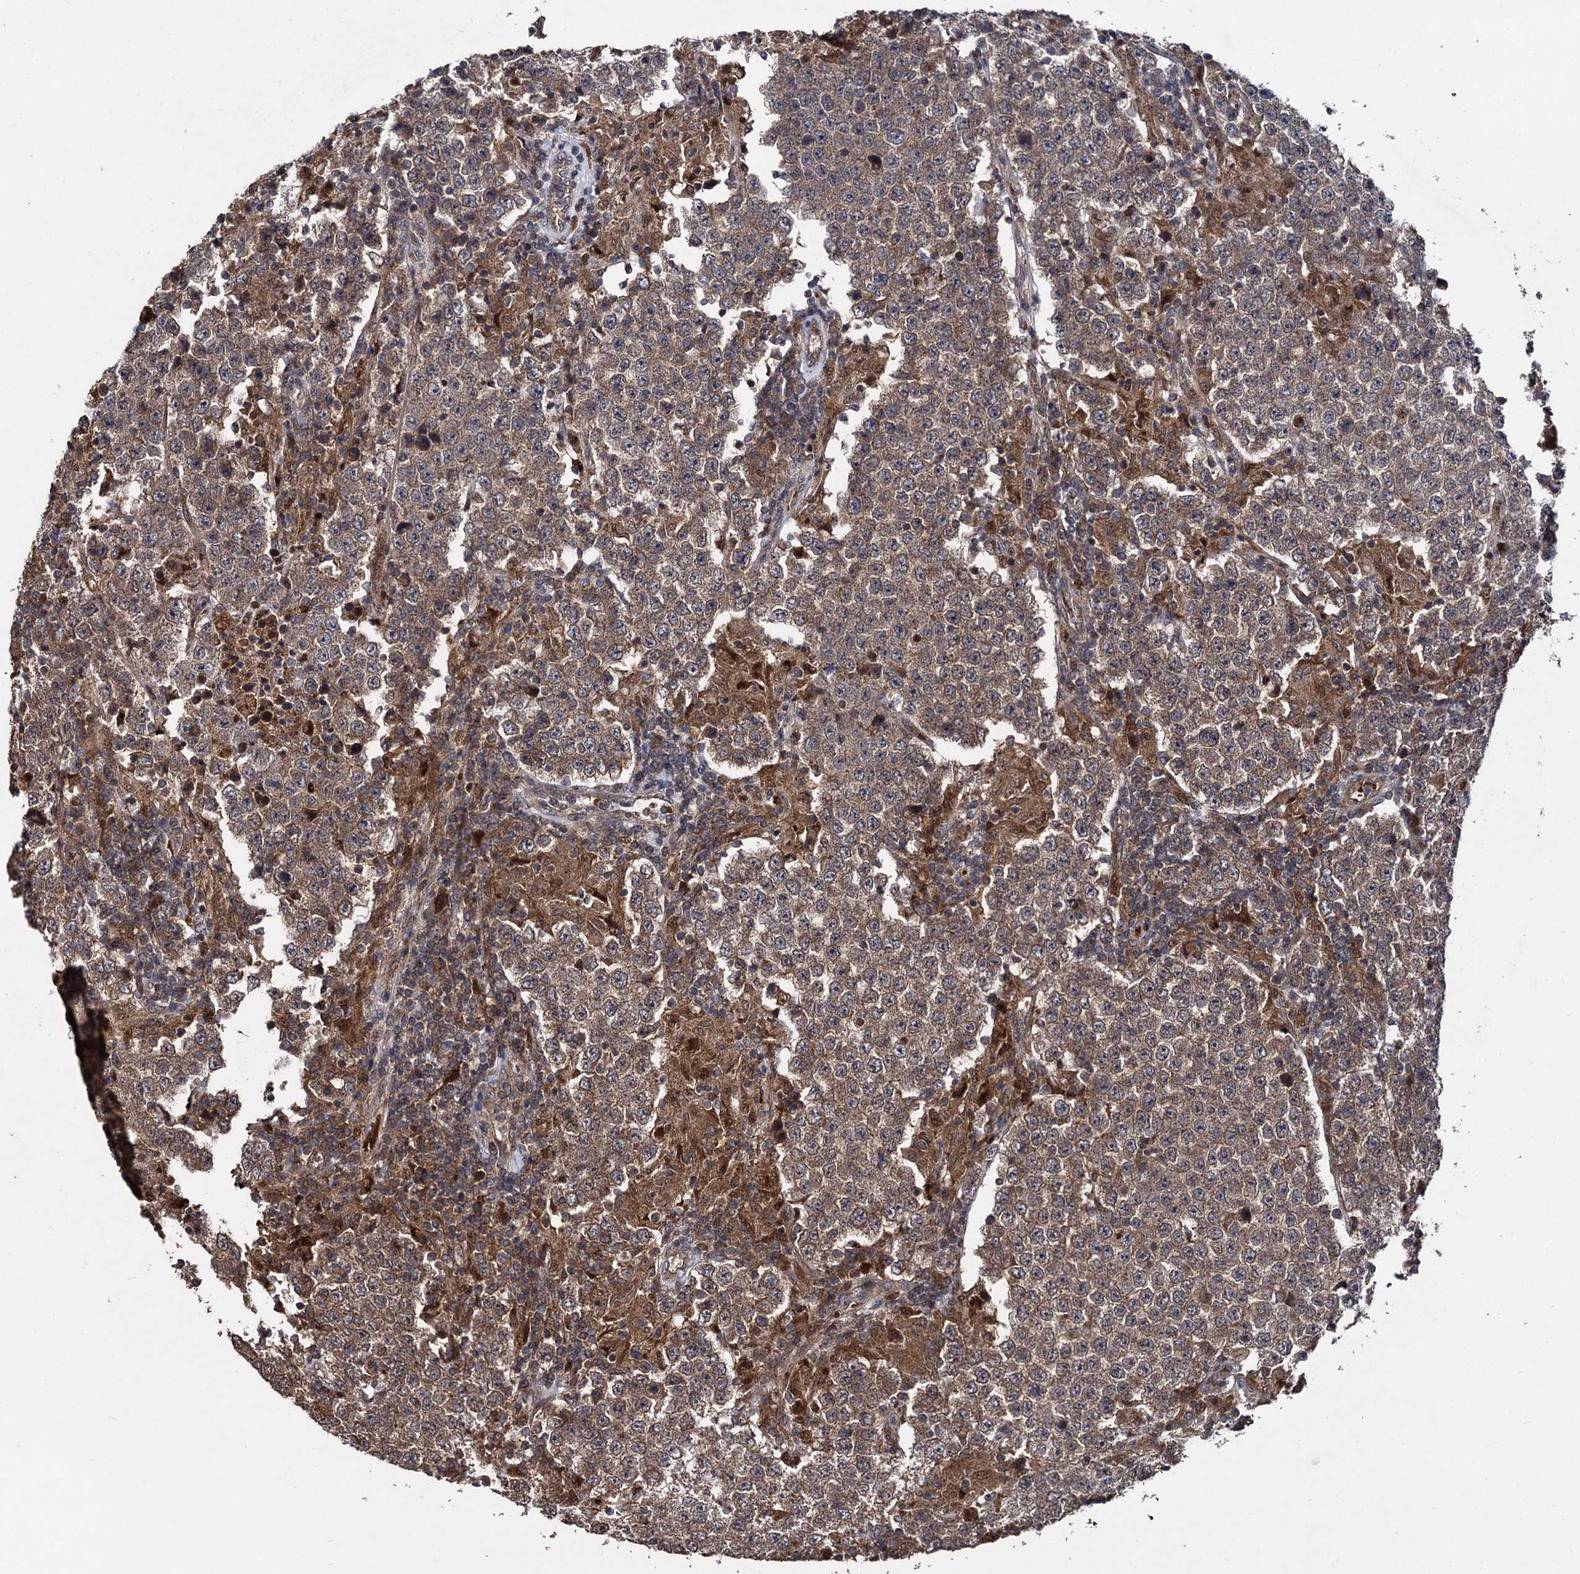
{"staining": {"intensity": "moderate", "quantity": ">75%", "location": "cytoplasmic/membranous"}, "tissue": "testis cancer", "cell_type": "Tumor cells", "image_type": "cancer", "snomed": [{"axis": "morphology", "description": "Normal tissue, NOS"}, {"axis": "morphology", "description": "Urothelial carcinoma, High grade"}, {"axis": "morphology", "description": "Seminoma, NOS"}, {"axis": "morphology", "description": "Carcinoma, Embryonal, NOS"}, {"axis": "topography", "description": "Urinary bladder"}, {"axis": "topography", "description": "Testis"}], "caption": "Immunohistochemical staining of urothelial carcinoma (high-grade) (testis) reveals moderate cytoplasmic/membranous protein positivity in approximately >75% of tumor cells.", "gene": "BCL2L2", "patient": {"sex": "male", "age": 41}}